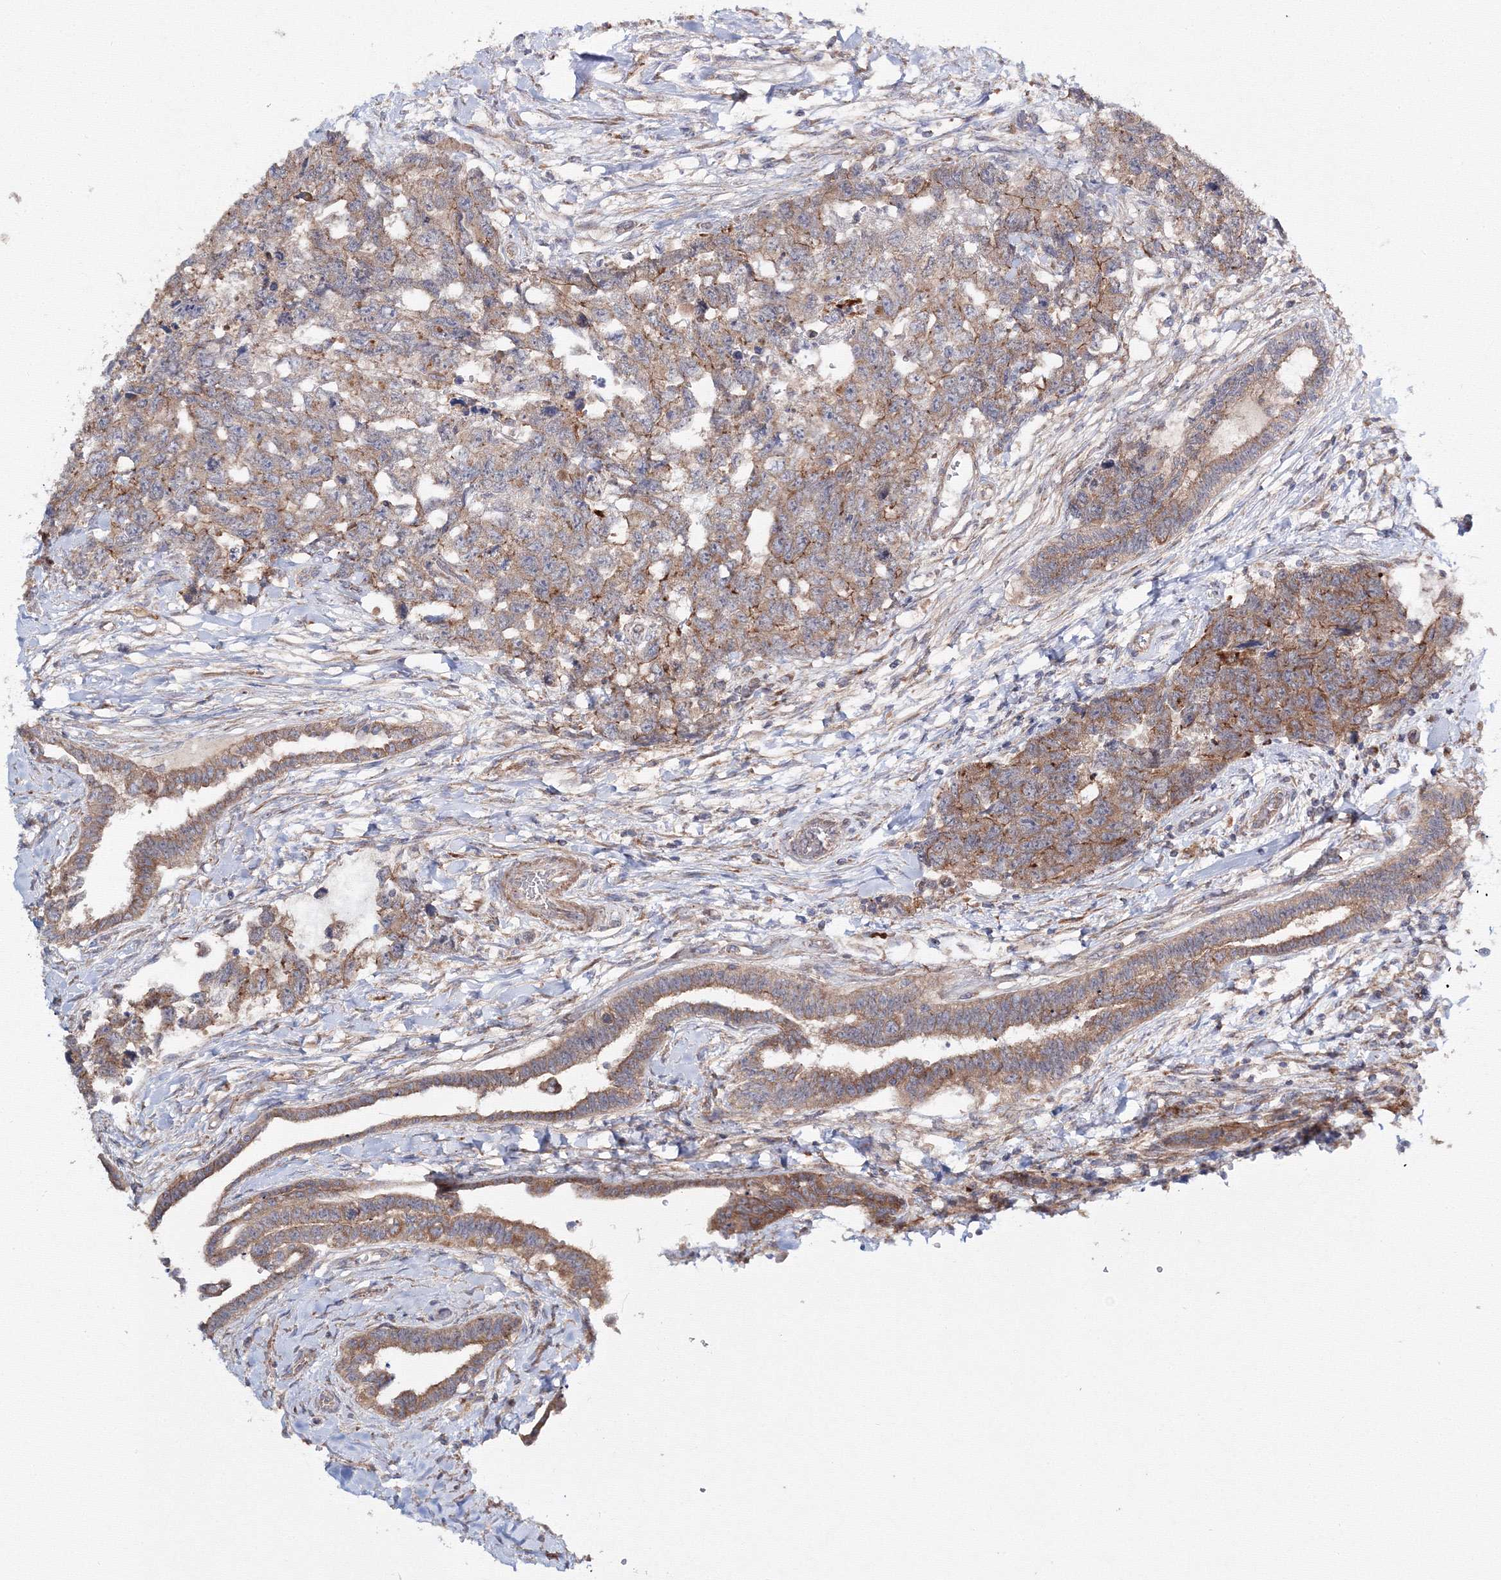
{"staining": {"intensity": "moderate", "quantity": "25%-75%", "location": "cytoplasmic/membranous"}, "tissue": "testis cancer", "cell_type": "Tumor cells", "image_type": "cancer", "snomed": [{"axis": "morphology", "description": "Carcinoma, Embryonal, NOS"}, {"axis": "topography", "description": "Testis"}], "caption": "Testis embryonal carcinoma stained with DAB (3,3'-diaminobenzidine) immunohistochemistry shows medium levels of moderate cytoplasmic/membranous staining in approximately 25%-75% of tumor cells.", "gene": "DDO", "patient": {"sex": "male", "age": 31}}